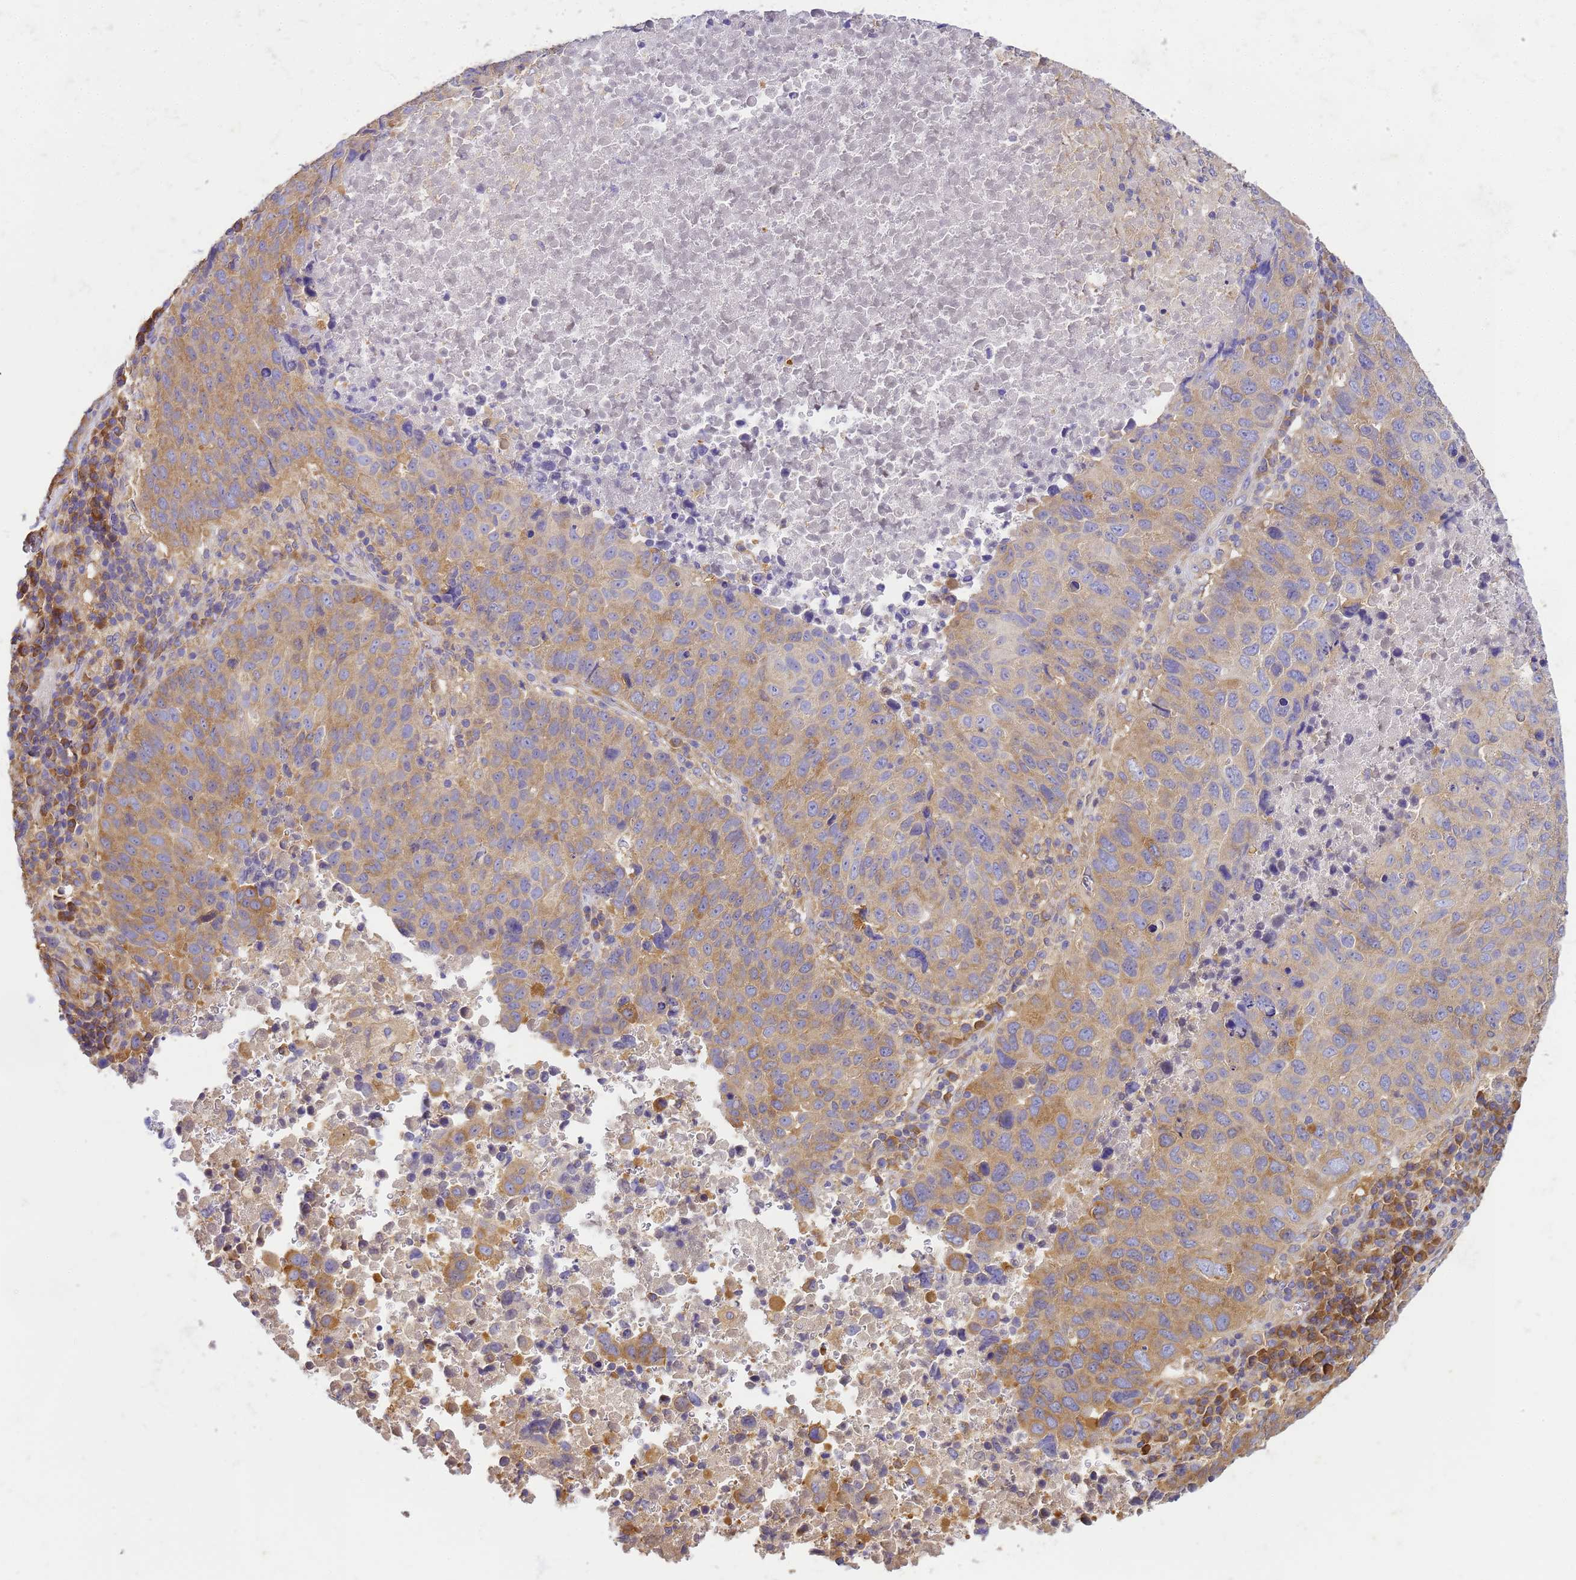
{"staining": {"intensity": "moderate", "quantity": "25%-75%", "location": "cytoplasmic/membranous"}, "tissue": "lung cancer", "cell_type": "Tumor cells", "image_type": "cancer", "snomed": [{"axis": "morphology", "description": "Squamous cell carcinoma, NOS"}, {"axis": "topography", "description": "Lung"}], "caption": "Protein expression by immunohistochemistry (IHC) reveals moderate cytoplasmic/membranous staining in about 25%-75% of tumor cells in lung cancer.", "gene": "NARS1", "patient": {"sex": "male", "age": 73}}